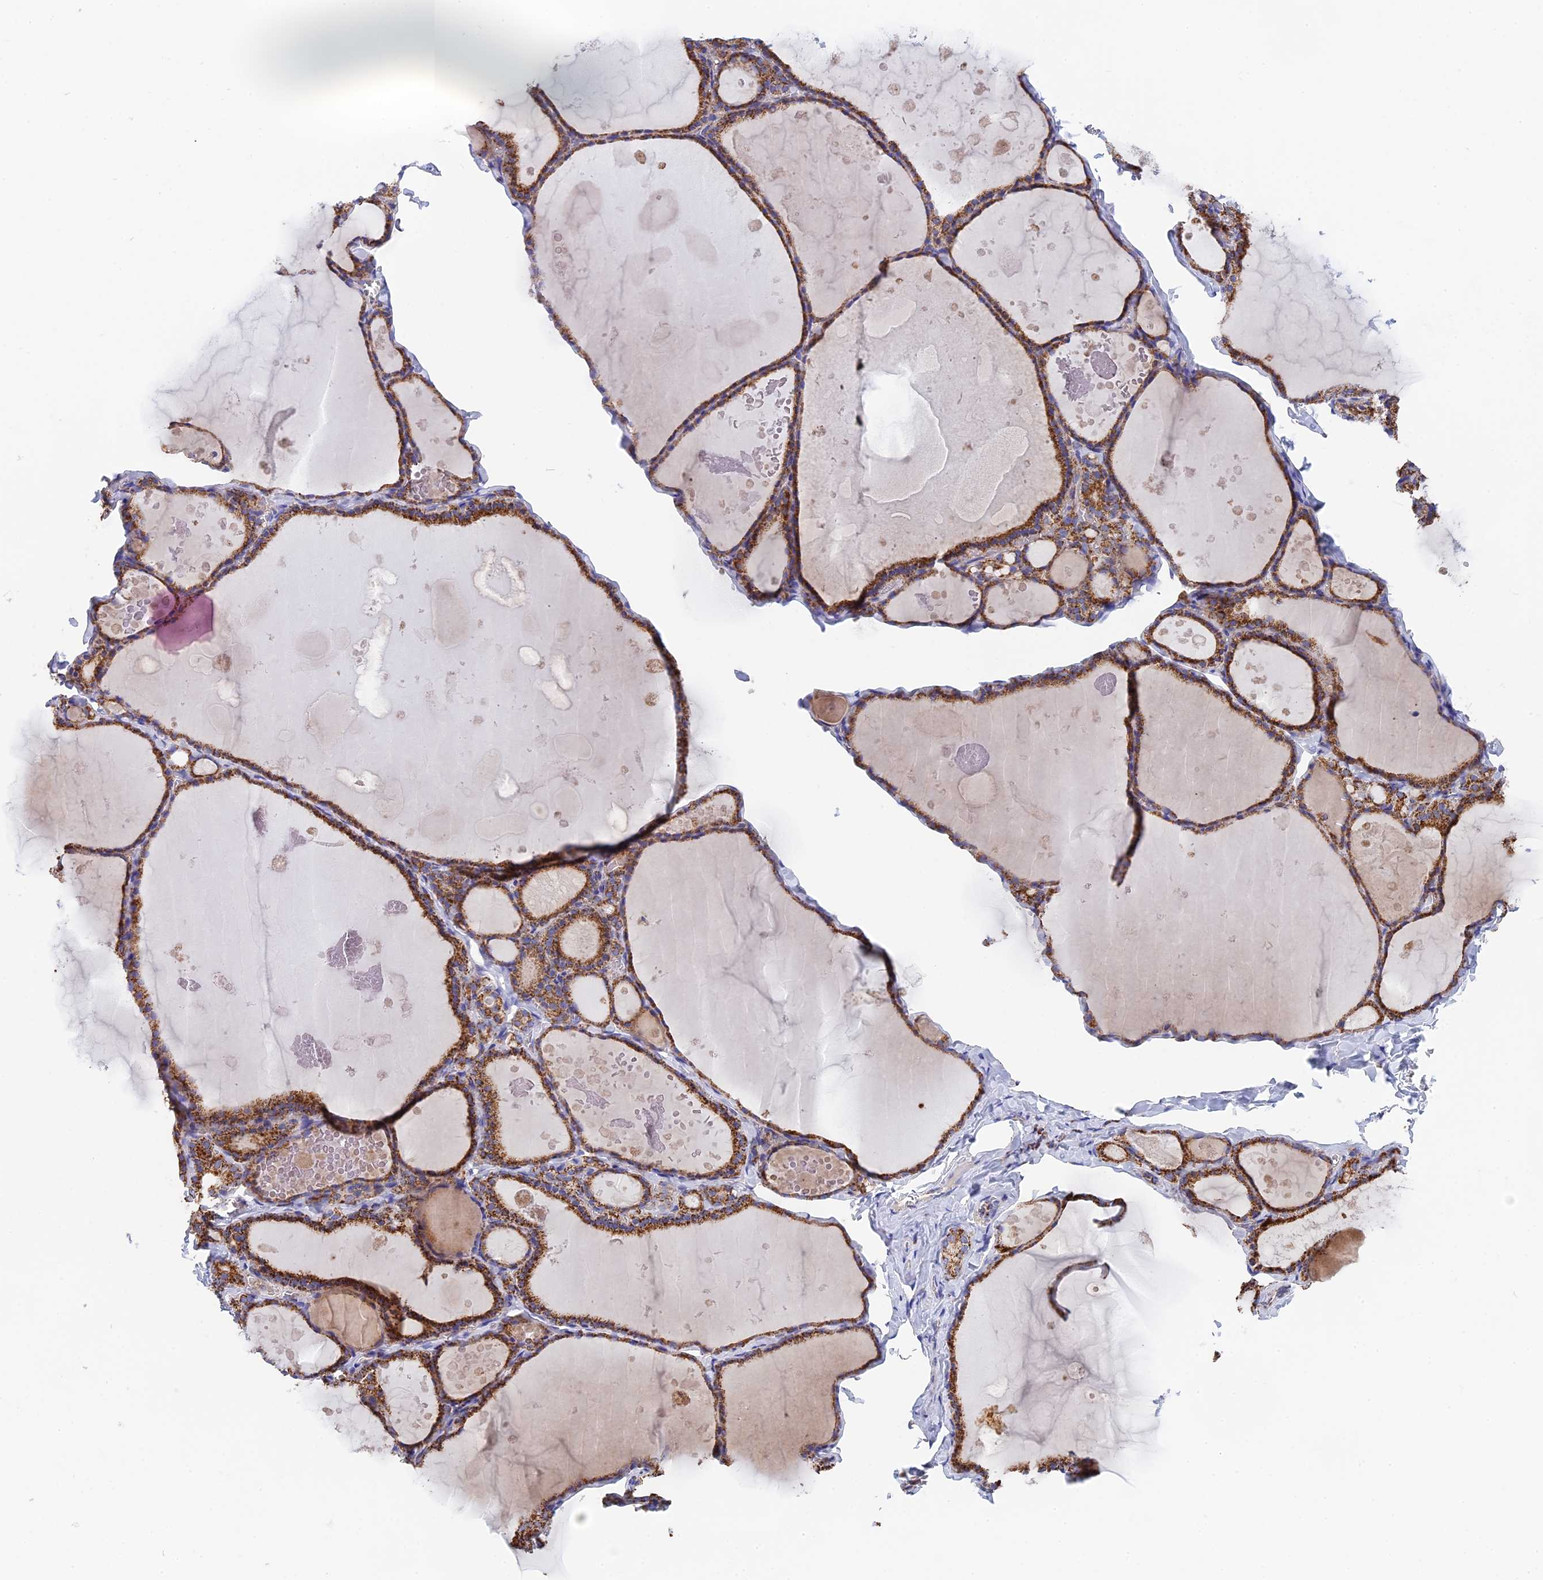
{"staining": {"intensity": "strong", "quantity": ">75%", "location": "cytoplasmic/membranous"}, "tissue": "thyroid gland", "cell_type": "Glandular cells", "image_type": "normal", "snomed": [{"axis": "morphology", "description": "Normal tissue, NOS"}, {"axis": "topography", "description": "Thyroid gland"}], "caption": "A histopathology image showing strong cytoplasmic/membranous staining in about >75% of glandular cells in benign thyroid gland, as visualized by brown immunohistochemical staining.", "gene": "NDUFA5", "patient": {"sex": "male", "age": 56}}